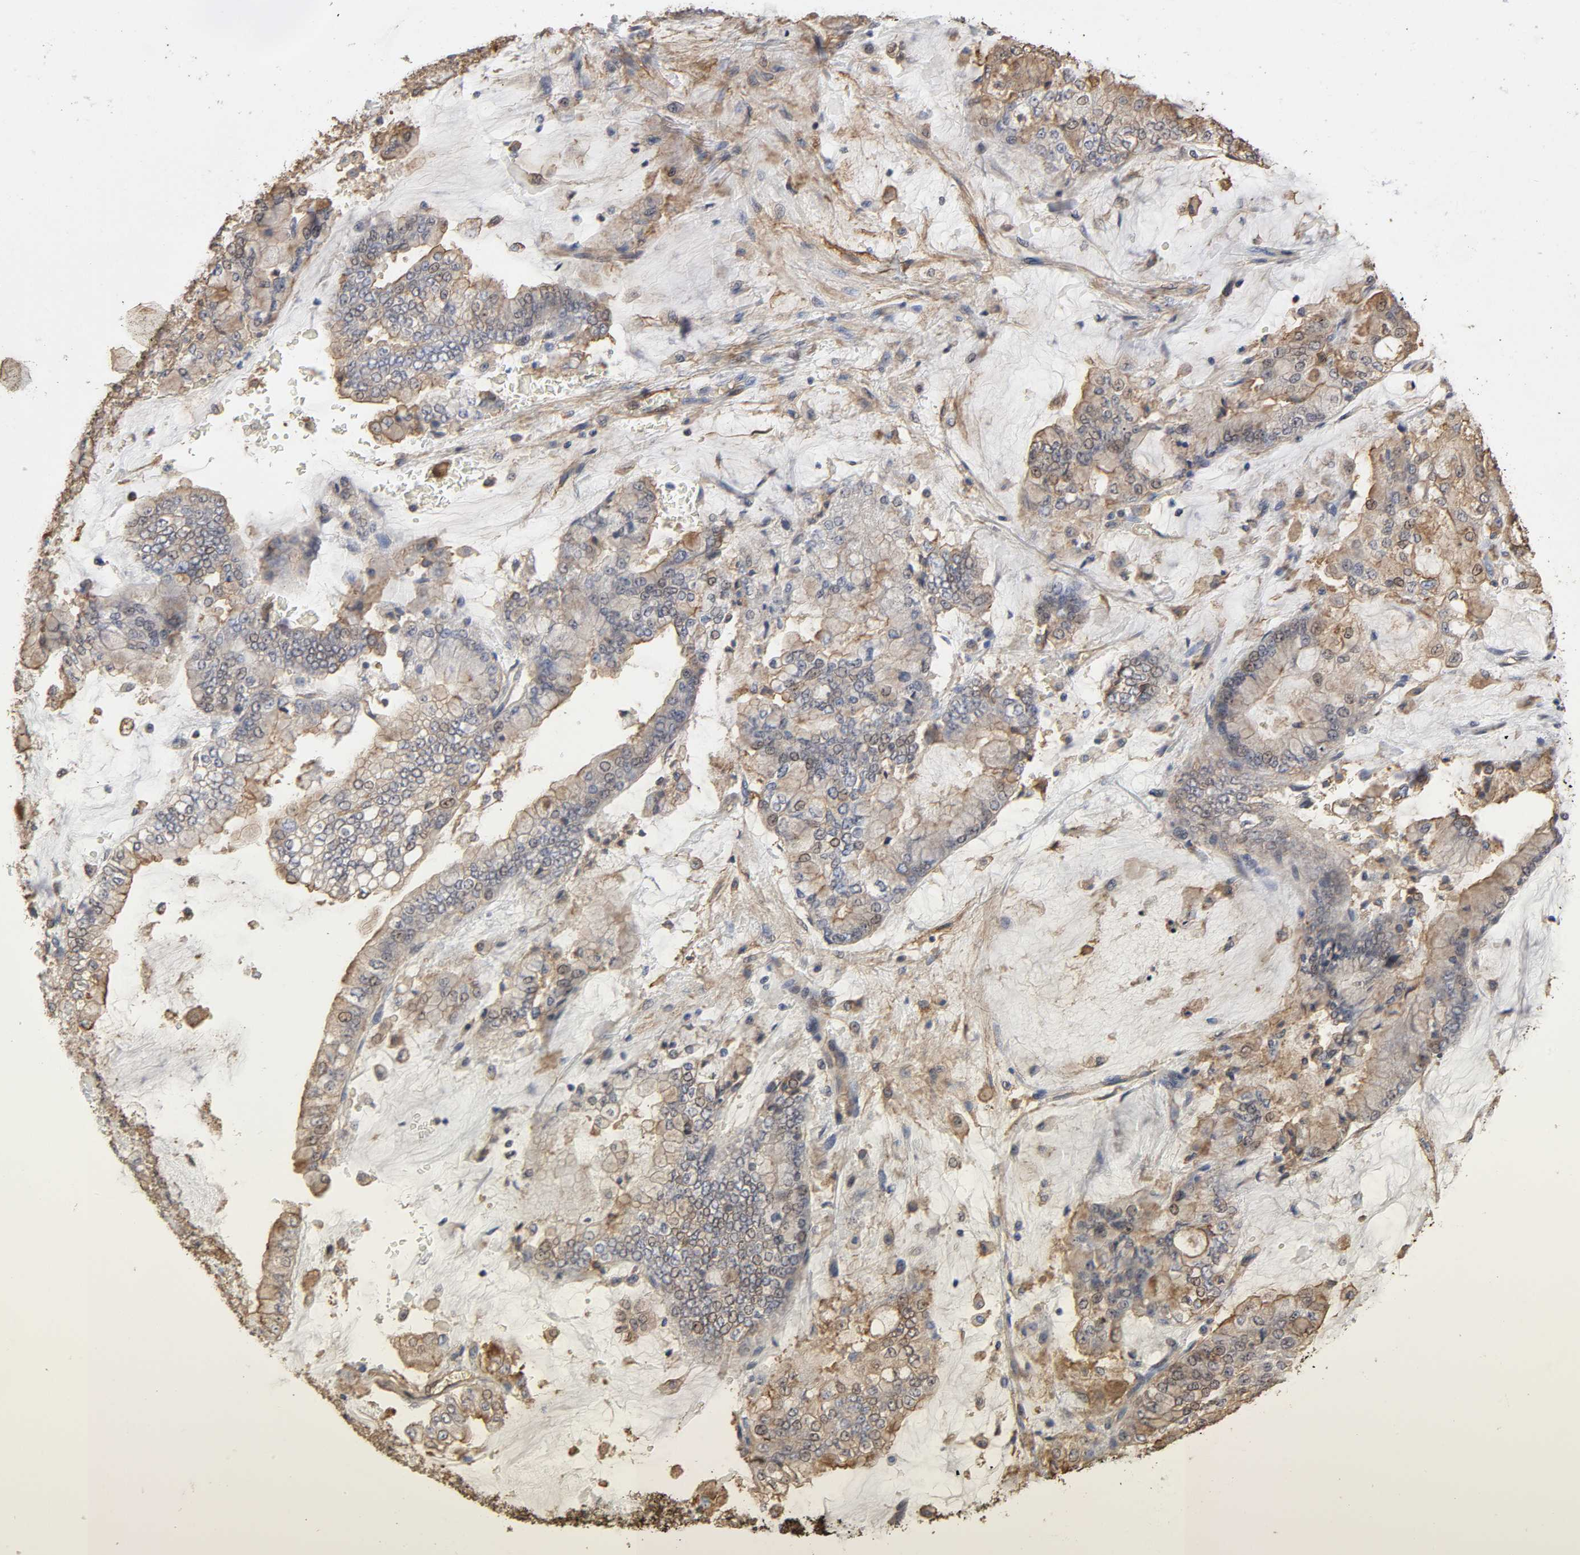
{"staining": {"intensity": "weak", "quantity": "25%-75%", "location": "cytoplasmic/membranous,nuclear"}, "tissue": "stomach cancer", "cell_type": "Tumor cells", "image_type": "cancer", "snomed": [{"axis": "morphology", "description": "Normal tissue, NOS"}, {"axis": "morphology", "description": "Adenocarcinoma, NOS"}, {"axis": "topography", "description": "Stomach, upper"}, {"axis": "topography", "description": "Stomach"}], "caption": "Protein expression analysis of adenocarcinoma (stomach) exhibits weak cytoplasmic/membranous and nuclear expression in about 25%-75% of tumor cells.", "gene": "ANXA2", "patient": {"sex": "male", "age": 76}}